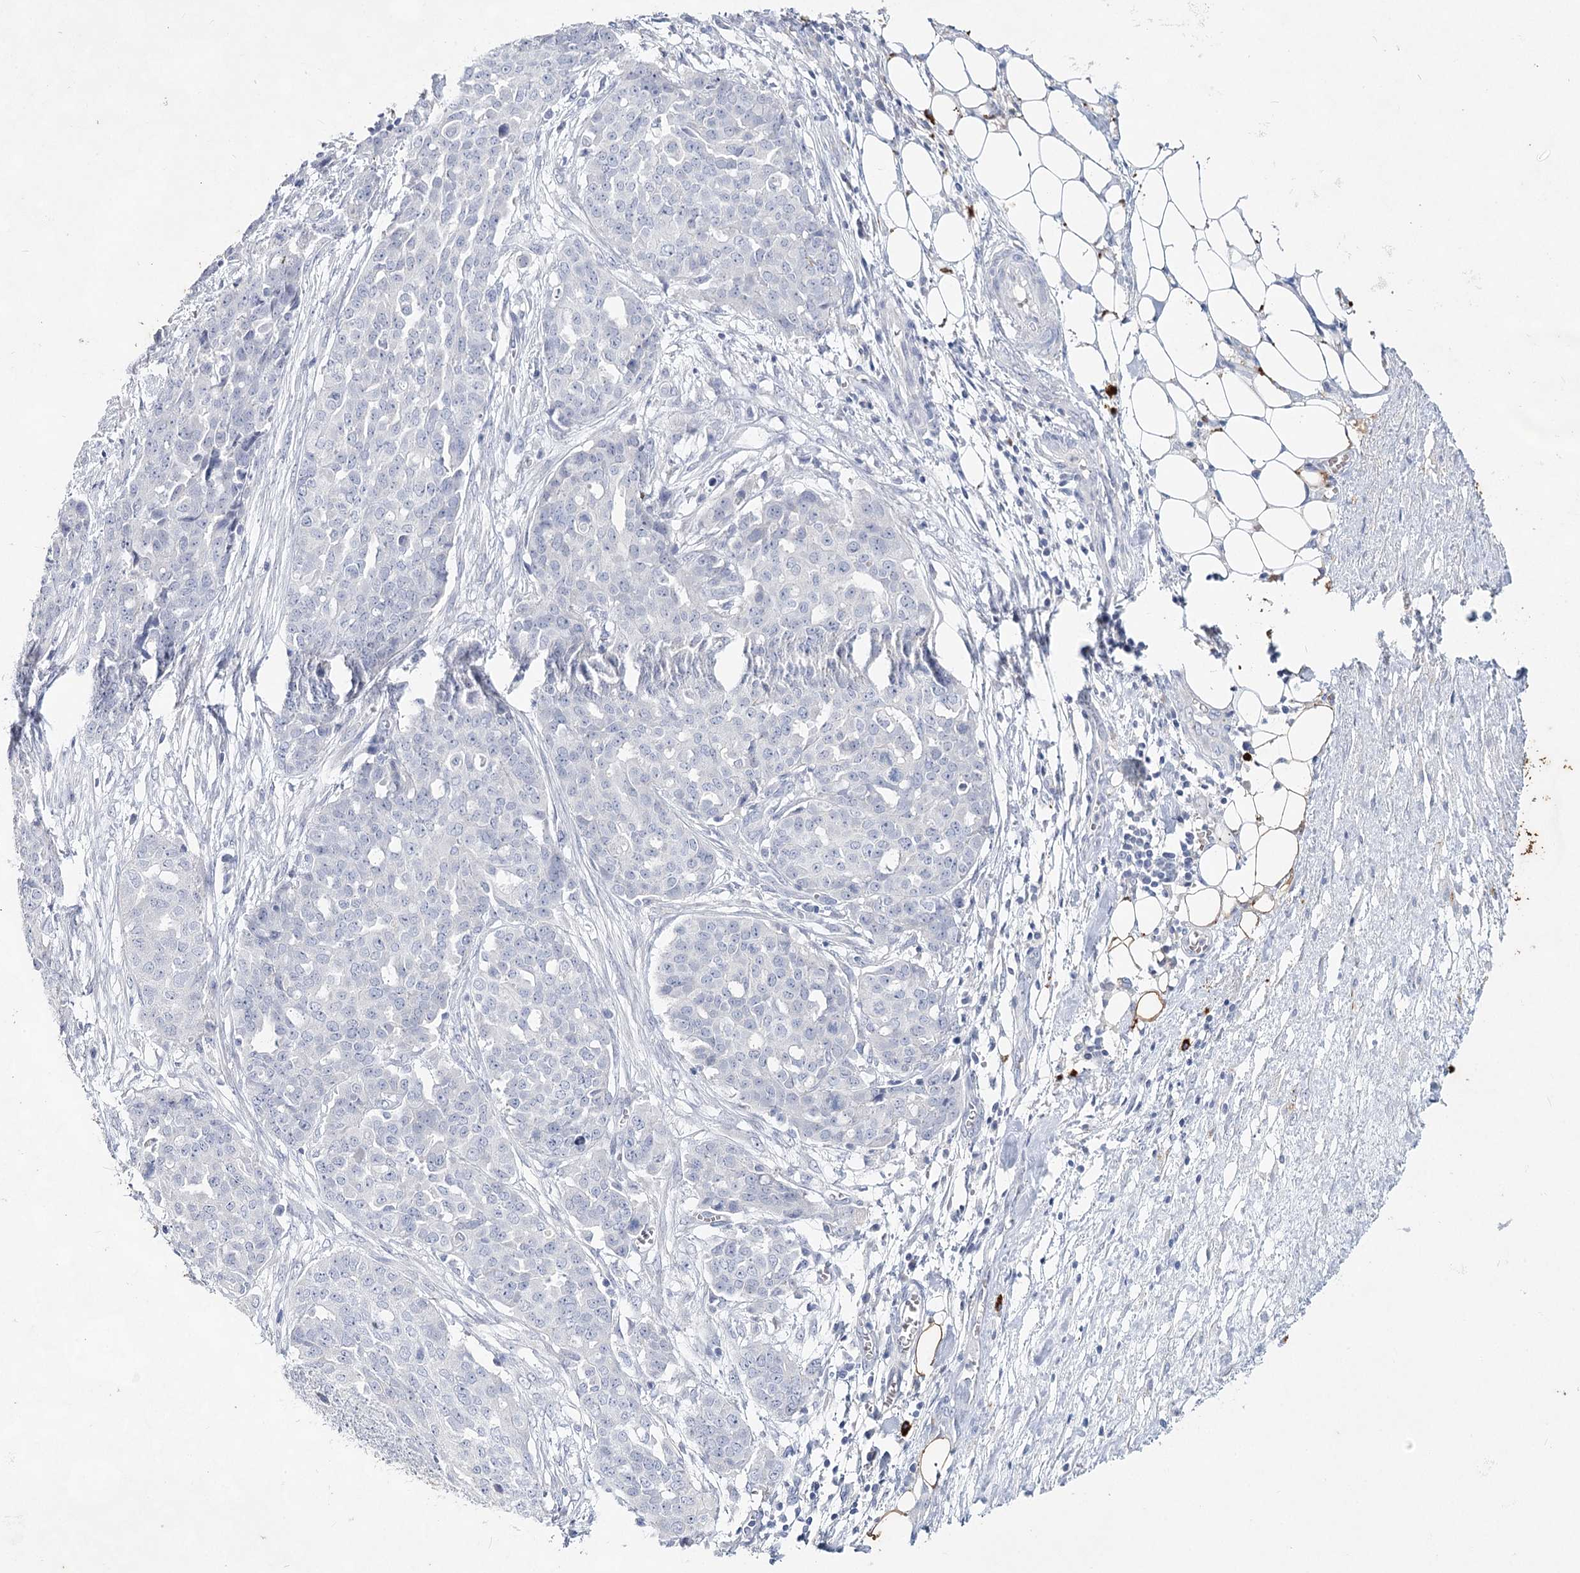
{"staining": {"intensity": "negative", "quantity": "none", "location": "none"}, "tissue": "ovarian cancer", "cell_type": "Tumor cells", "image_type": "cancer", "snomed": [{"axis": "morphology", "description": "Cystadenocarcinoma, serous, NOS"}, {"axis": "topography", "description": "Soft tissue"}, {"axis": "topography", "description": "Ovary"}], "caption": "Image shows no significant protein positivity in tumor cells of ovarian cancer (serous cystadenocarcinoma).", "gene": "CCDC73", "patient": {"sex": "female", "age": 57}}